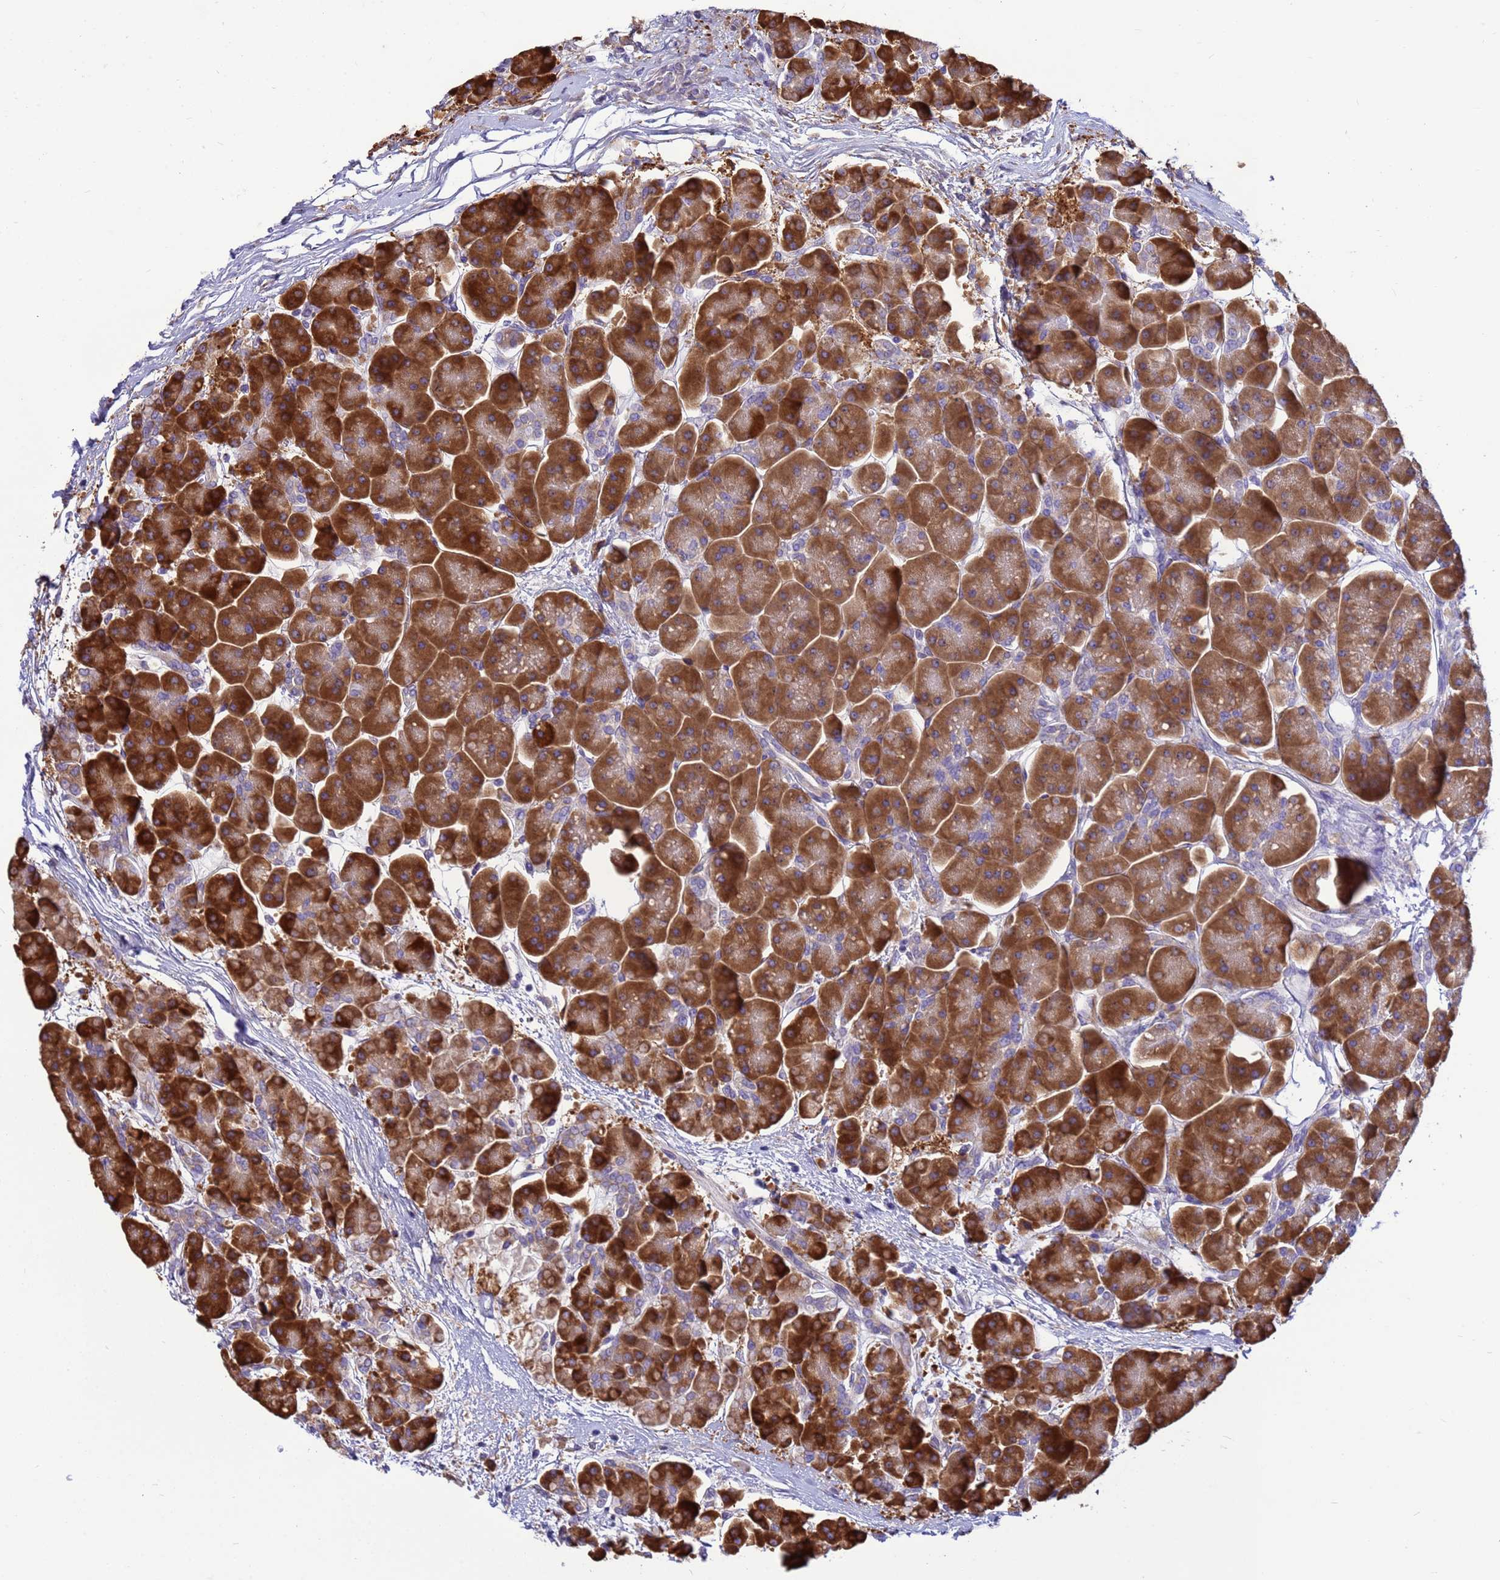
{"staining": {"intensity": "strong", "quantity": ">75%", "location": "cytoplasmic/membranous"}, "tissue": "pancreas", "cell_type": "Exocrine glandular cells", "image_type": "normal", "snomed": [{"axis": "morphology", "description": "Normal tissue, NOS"}, {"axis": "topography", "description": "Pancreas"}], "caption": "Protein expression analysis of unremarkable human pancreas reveals strong cytoplasmic/membranous expression in about >75% of exocrine glandular cells. (DAB (3,3'-diaminobenzidine) IHC, brown staining for protein, blue staining for nuclei).", "gene": "THAP5", "patient": {"sex": "male", "age": 66}}